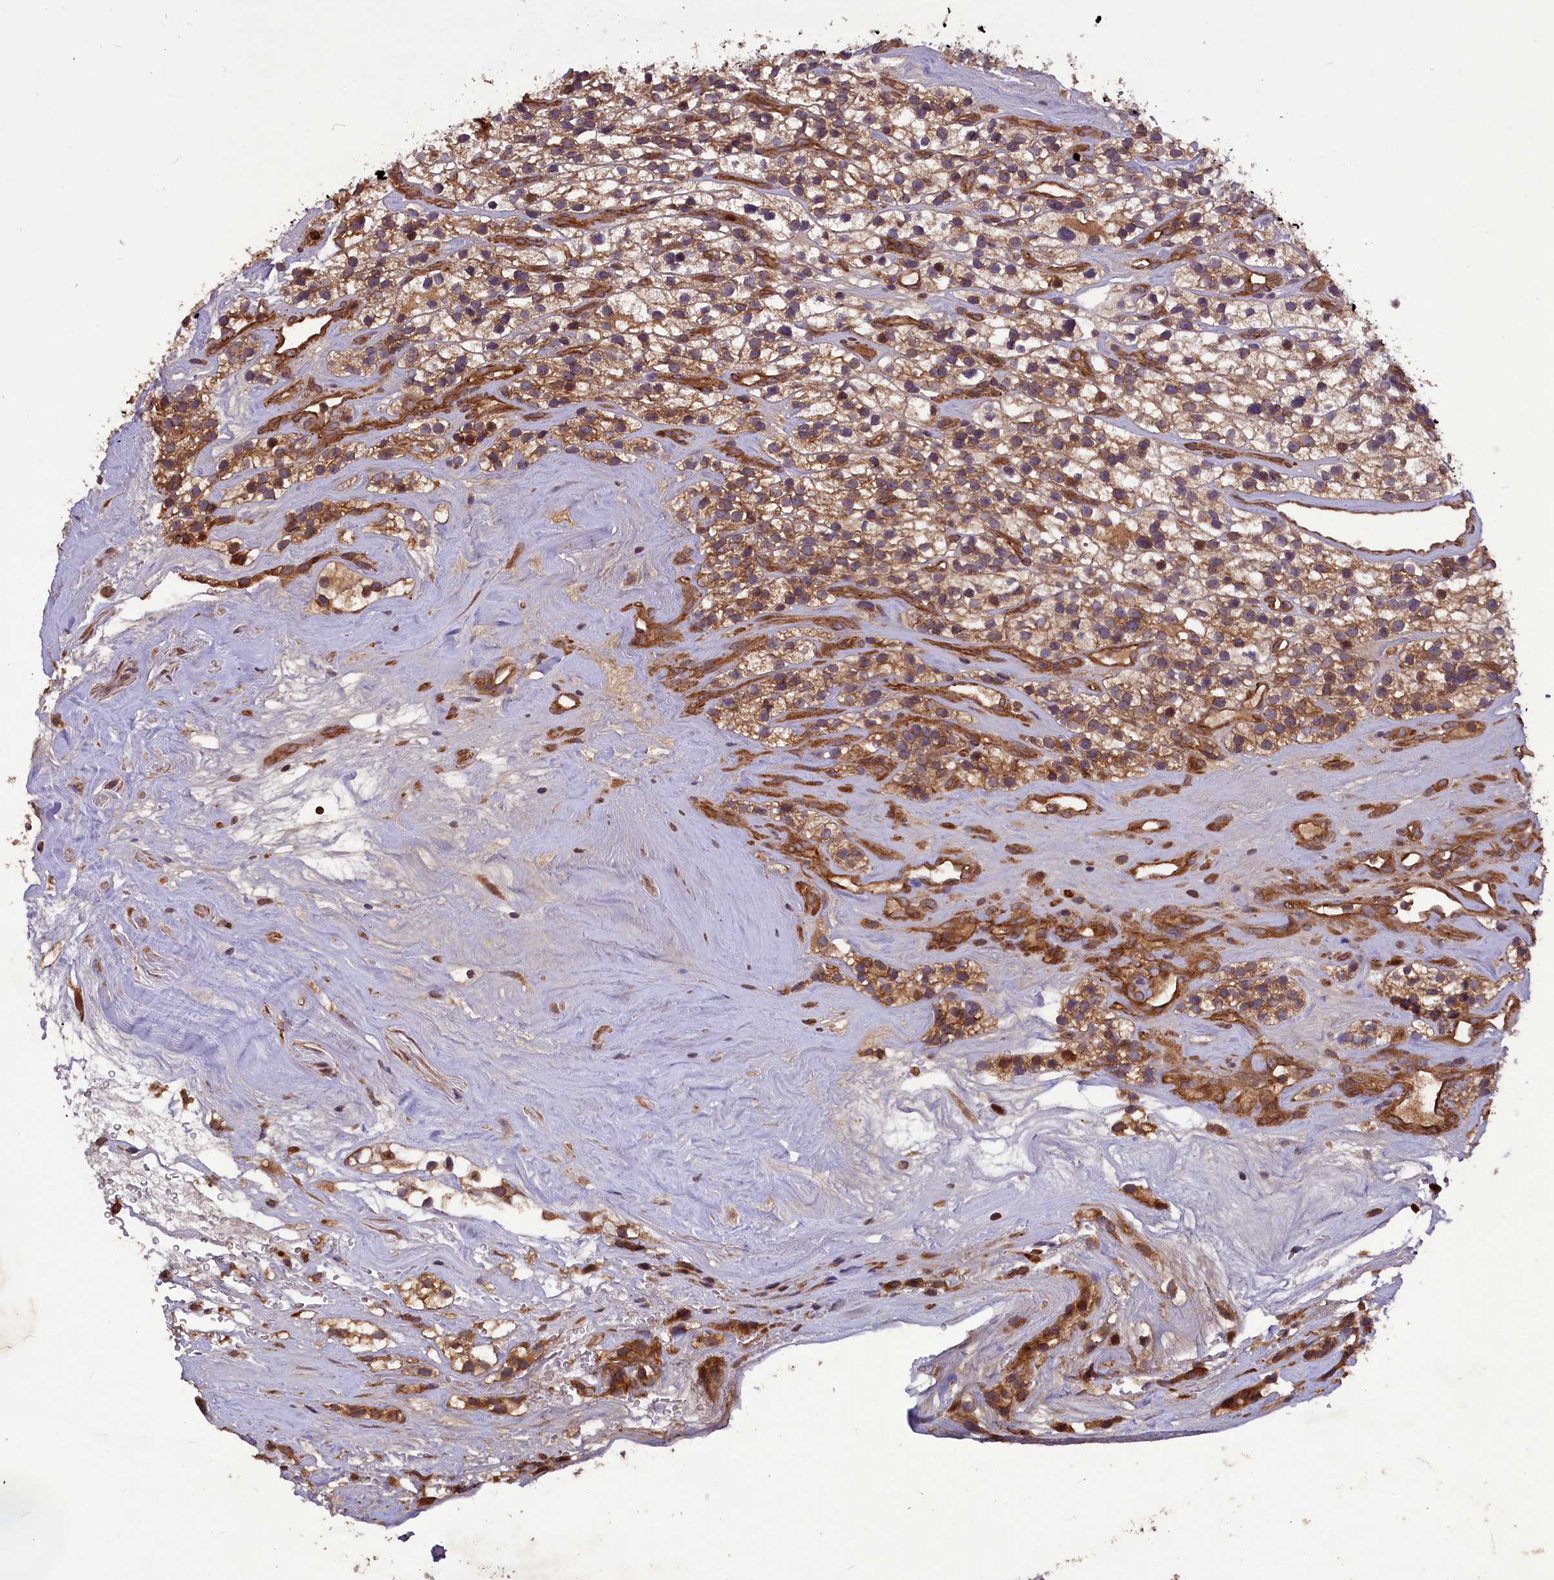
{"staining": {"intensity": "moderate", "quantity": ">75%", "location": "cytoplasmic/membranous"}, "tissue": "renal cancer", "cell_type": "Tumor cells", "image_type": "cancer", "snomed": [{"axis": "morphology", "description": "Adenocarcinoma, NOS"}, {"axis": "topography", "description": "Kidney"}], "caption": "Adenocarcinoma (renal) stained with DAB immunohistochemistry (IHC) demonstrates medium levels of moderate cytoplasmic/membranous expression in approximately >75% of tumor cells.", "gene": "CCDC125", "patient": {"sex": "female", "age": 57}}